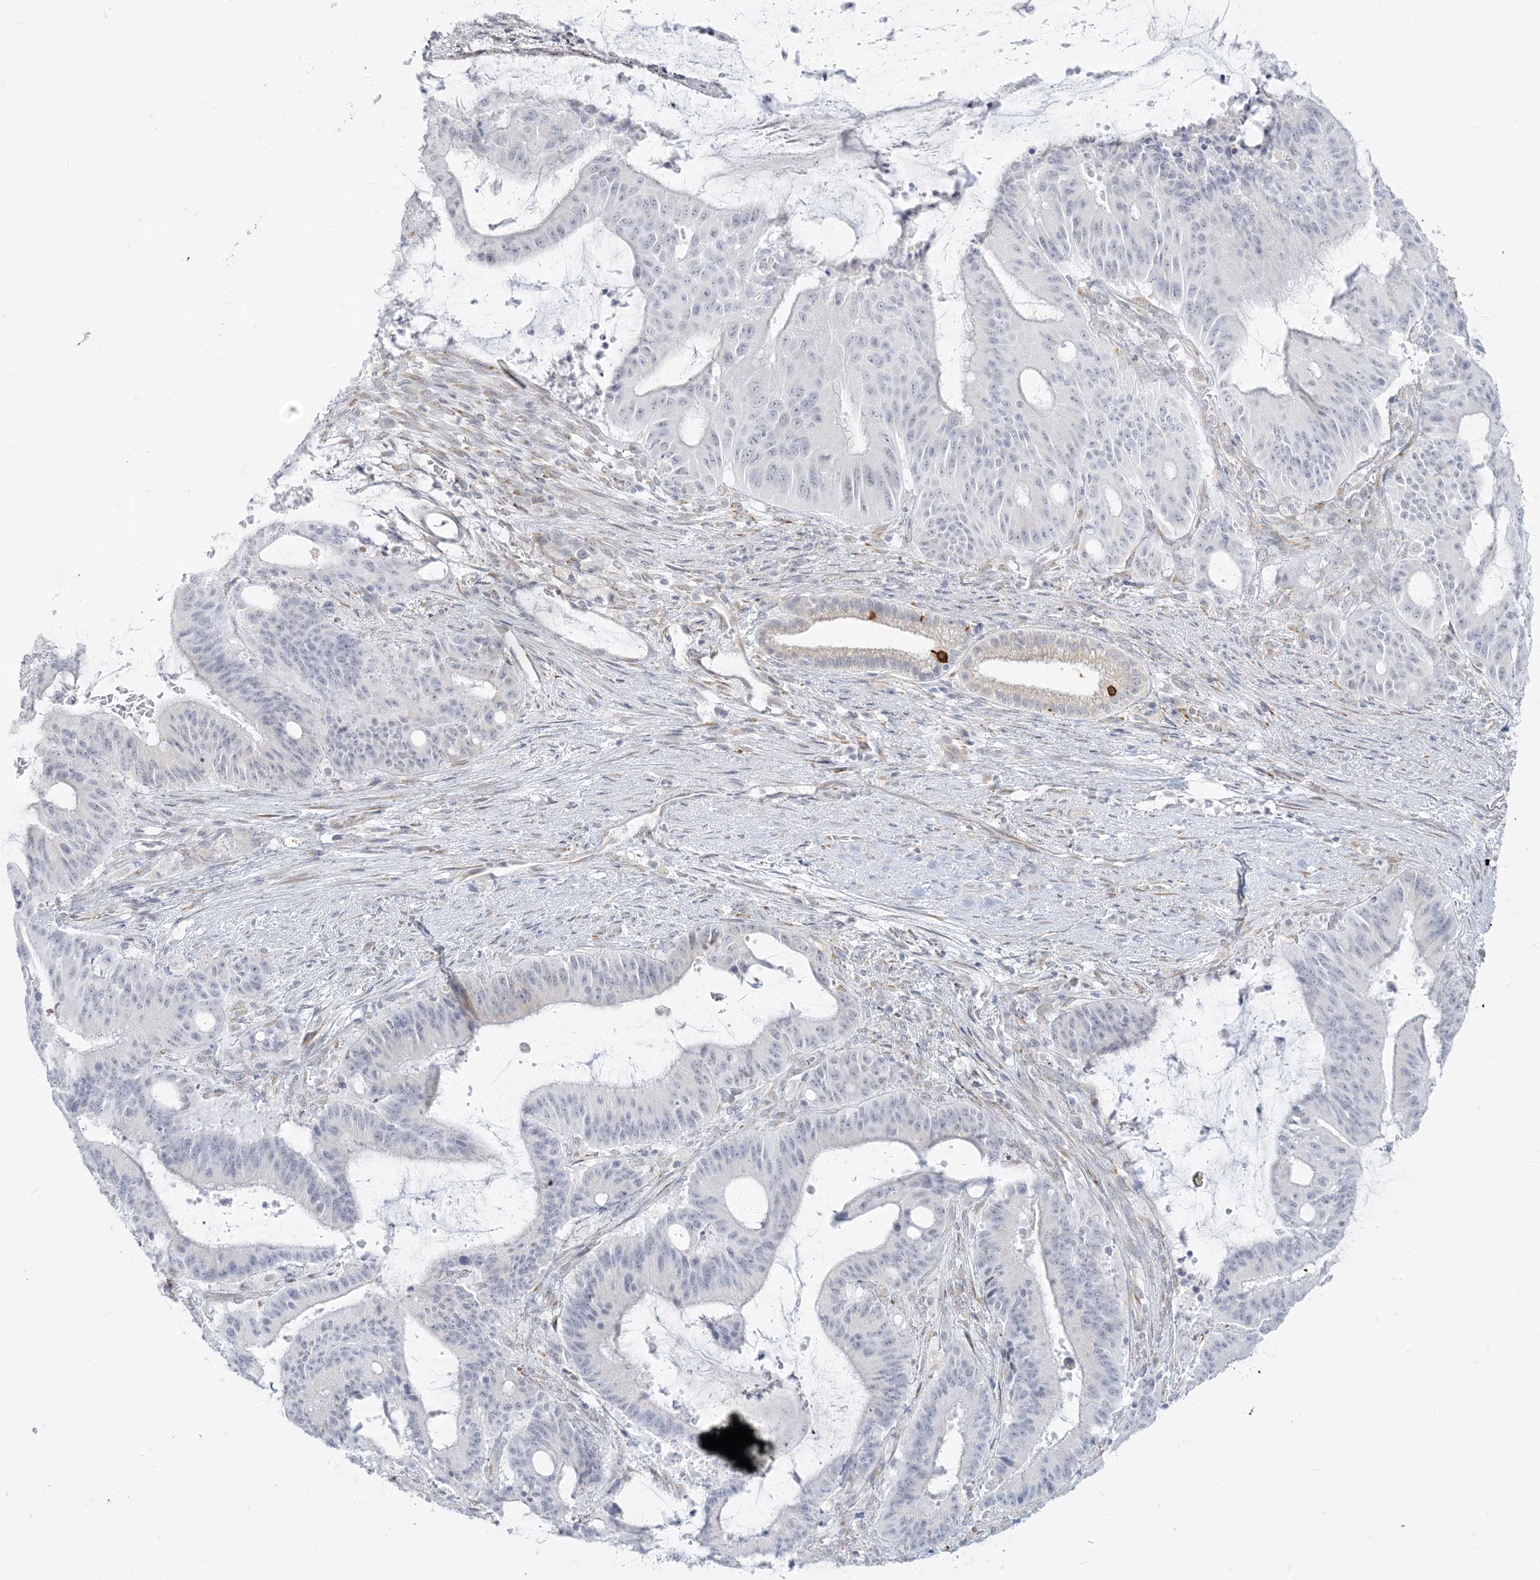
{"staining": {"intensity": "negative", "quantity": "none", "location": "none"}, "tissue": "liver cancer", "cell_type": "Tumor cells", "image_type": "cancer", "snomed": [{"axis": "morphology", "description": "Normal tissue, NOS"}, {"axis": "morphology", "description": "Cholangiocarcinoma"}, {"axis": "topography", "description": "Liver"}, {"axis": "topography", "description": "Peripheral nerve tissue"}], "caption": "The micrograph displays no significant staining in tumor cells of liver cancer.", "gene": "ZC3H6", "patient": {"sex": "female", "age": 73}}